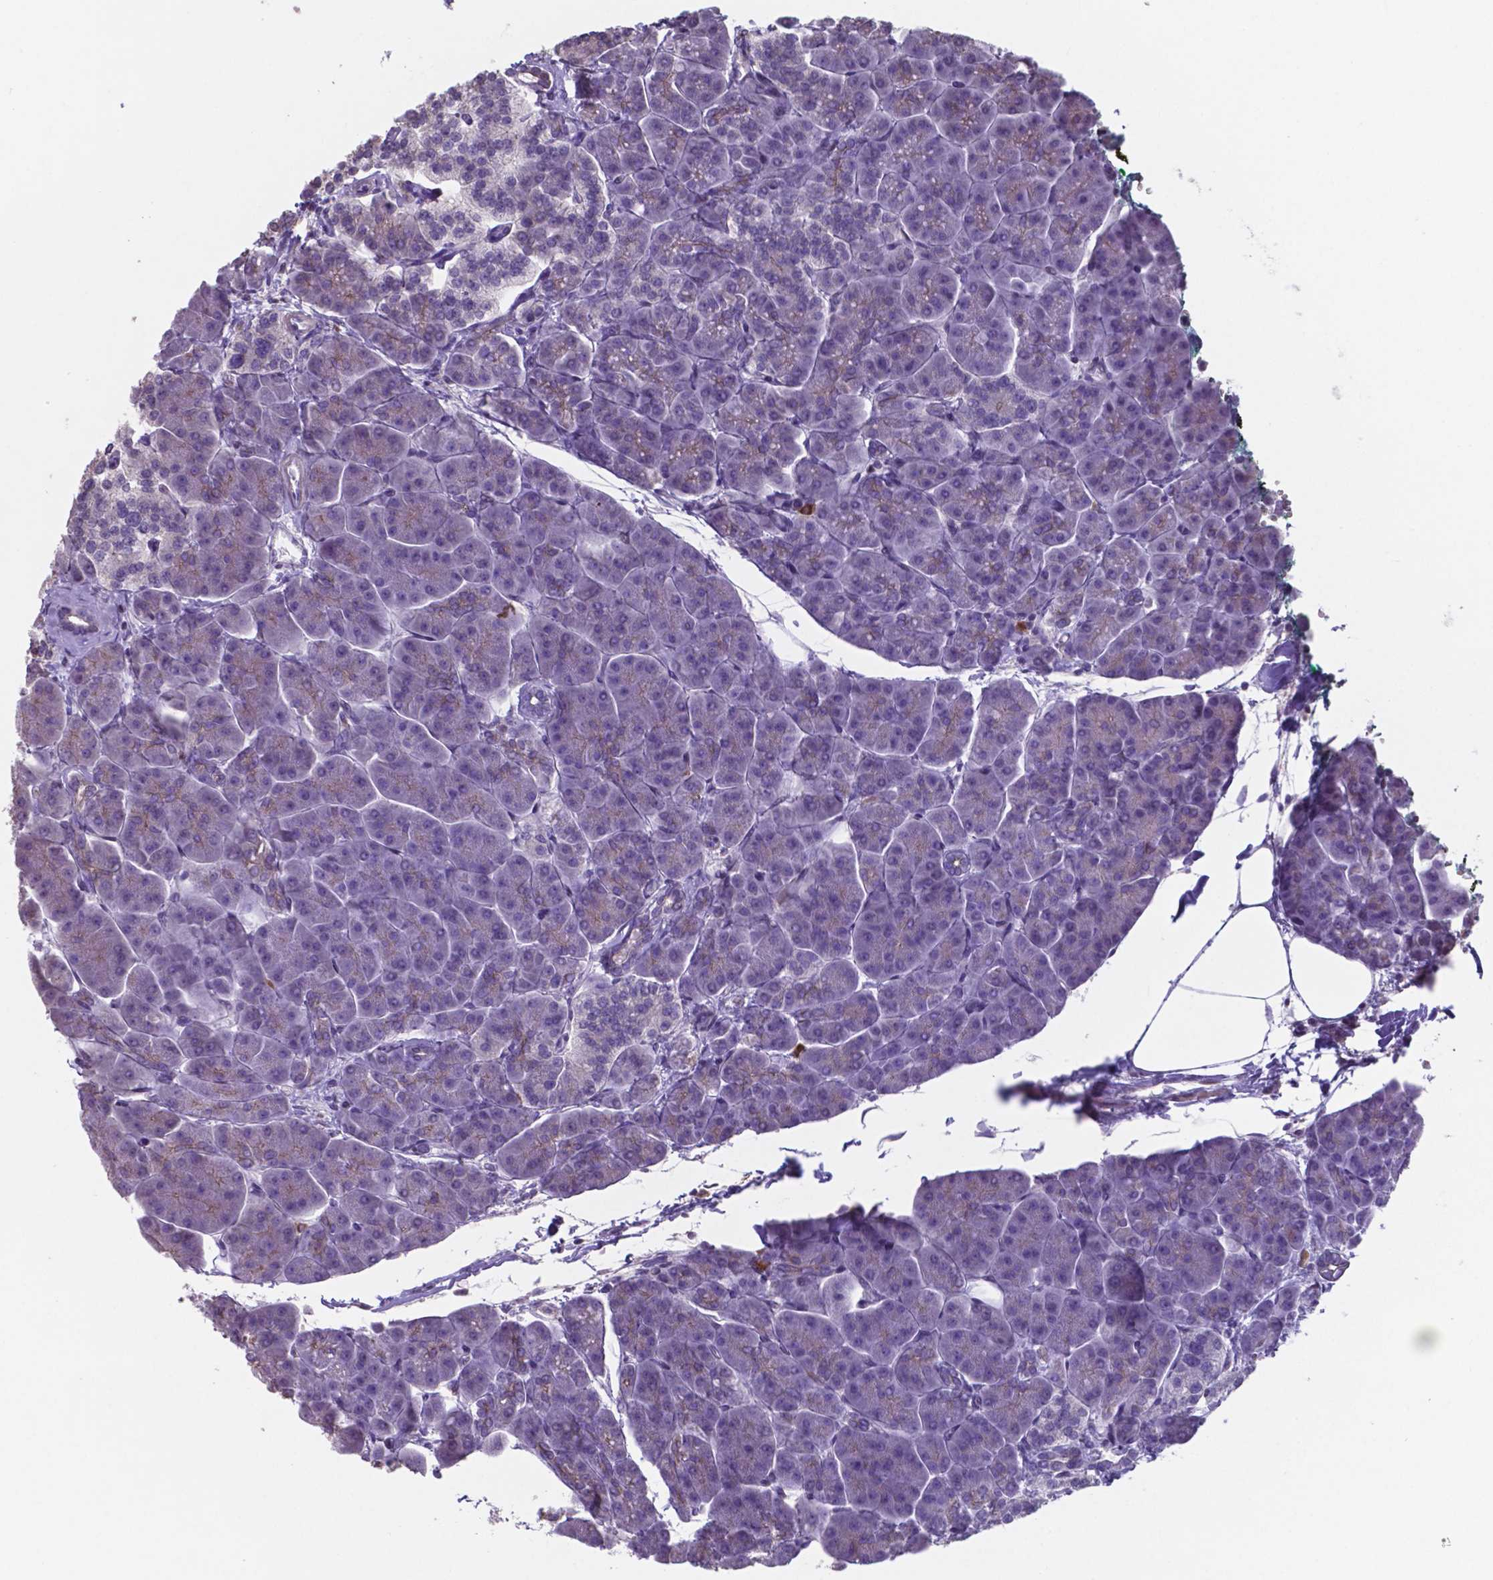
{"staining": {"intensity": "weak", "quantity": "<25%", "location": "cytoplasmic/membranous"}, "tissue": "pancreas", "cell_type": "Exocrine glandular cells", "image_type": "normal", "snomed": [{"axis": "morphology", "description": "Normal tissue, NOS"}, {"axis": "topography", "description": "Adipose tissue"}, {"axis": "topography", "description": "Pancreas"}, {"axis": "topography", "description": "Peripheral nerve tissue"}], "caption": "High power microscopy photomicrograph of an immunohistochemistry histopathology image of normal pancreas, revealing no significant staining in exocrine glandular cells.", "gene": "MLC1", "patient": {"sex": "female", "age": 58}}